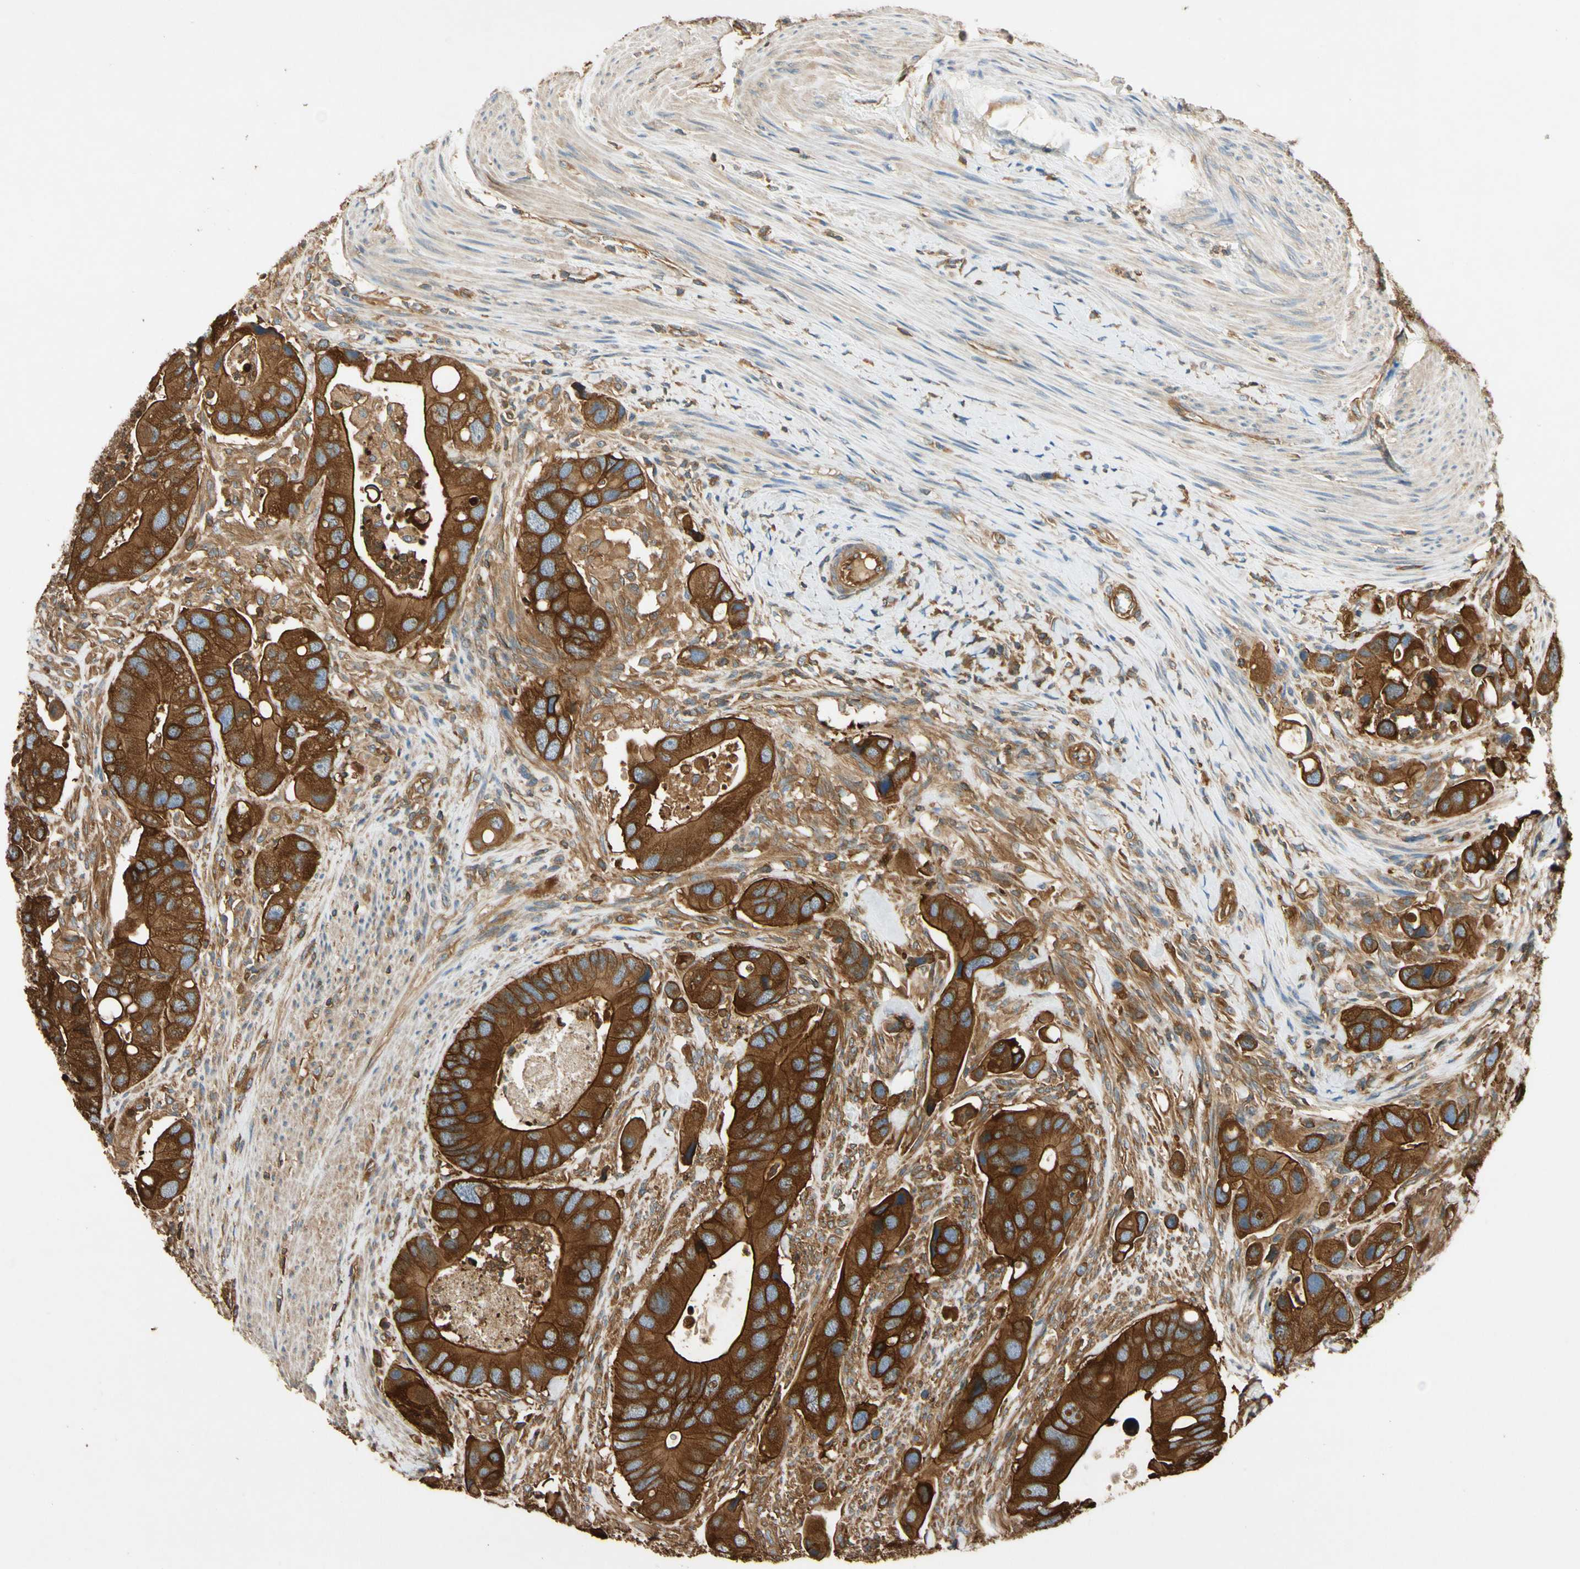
{"staining": {"intensity": "strong", "quantity": ">75%", "location": "cytoplasmic/membranous"}, "tissue": "colorectal cancer", "cell_type": "Tumor cells", "image_type": "cancer", "snomed": [{"axis": "morphology", "description": "Adenocarcinoma, NOS"}, {"axis": "topography", "description": "Rectum"}], "caption": "Adenocarcinoma (colorectal) tissue displays strong cytoplasmic/membranous staining in about >75% of tumor cells, visualized by immunohistochemistry.", "gene": "TCP11L1", "patient": {"sex": "female", "age": 57}}